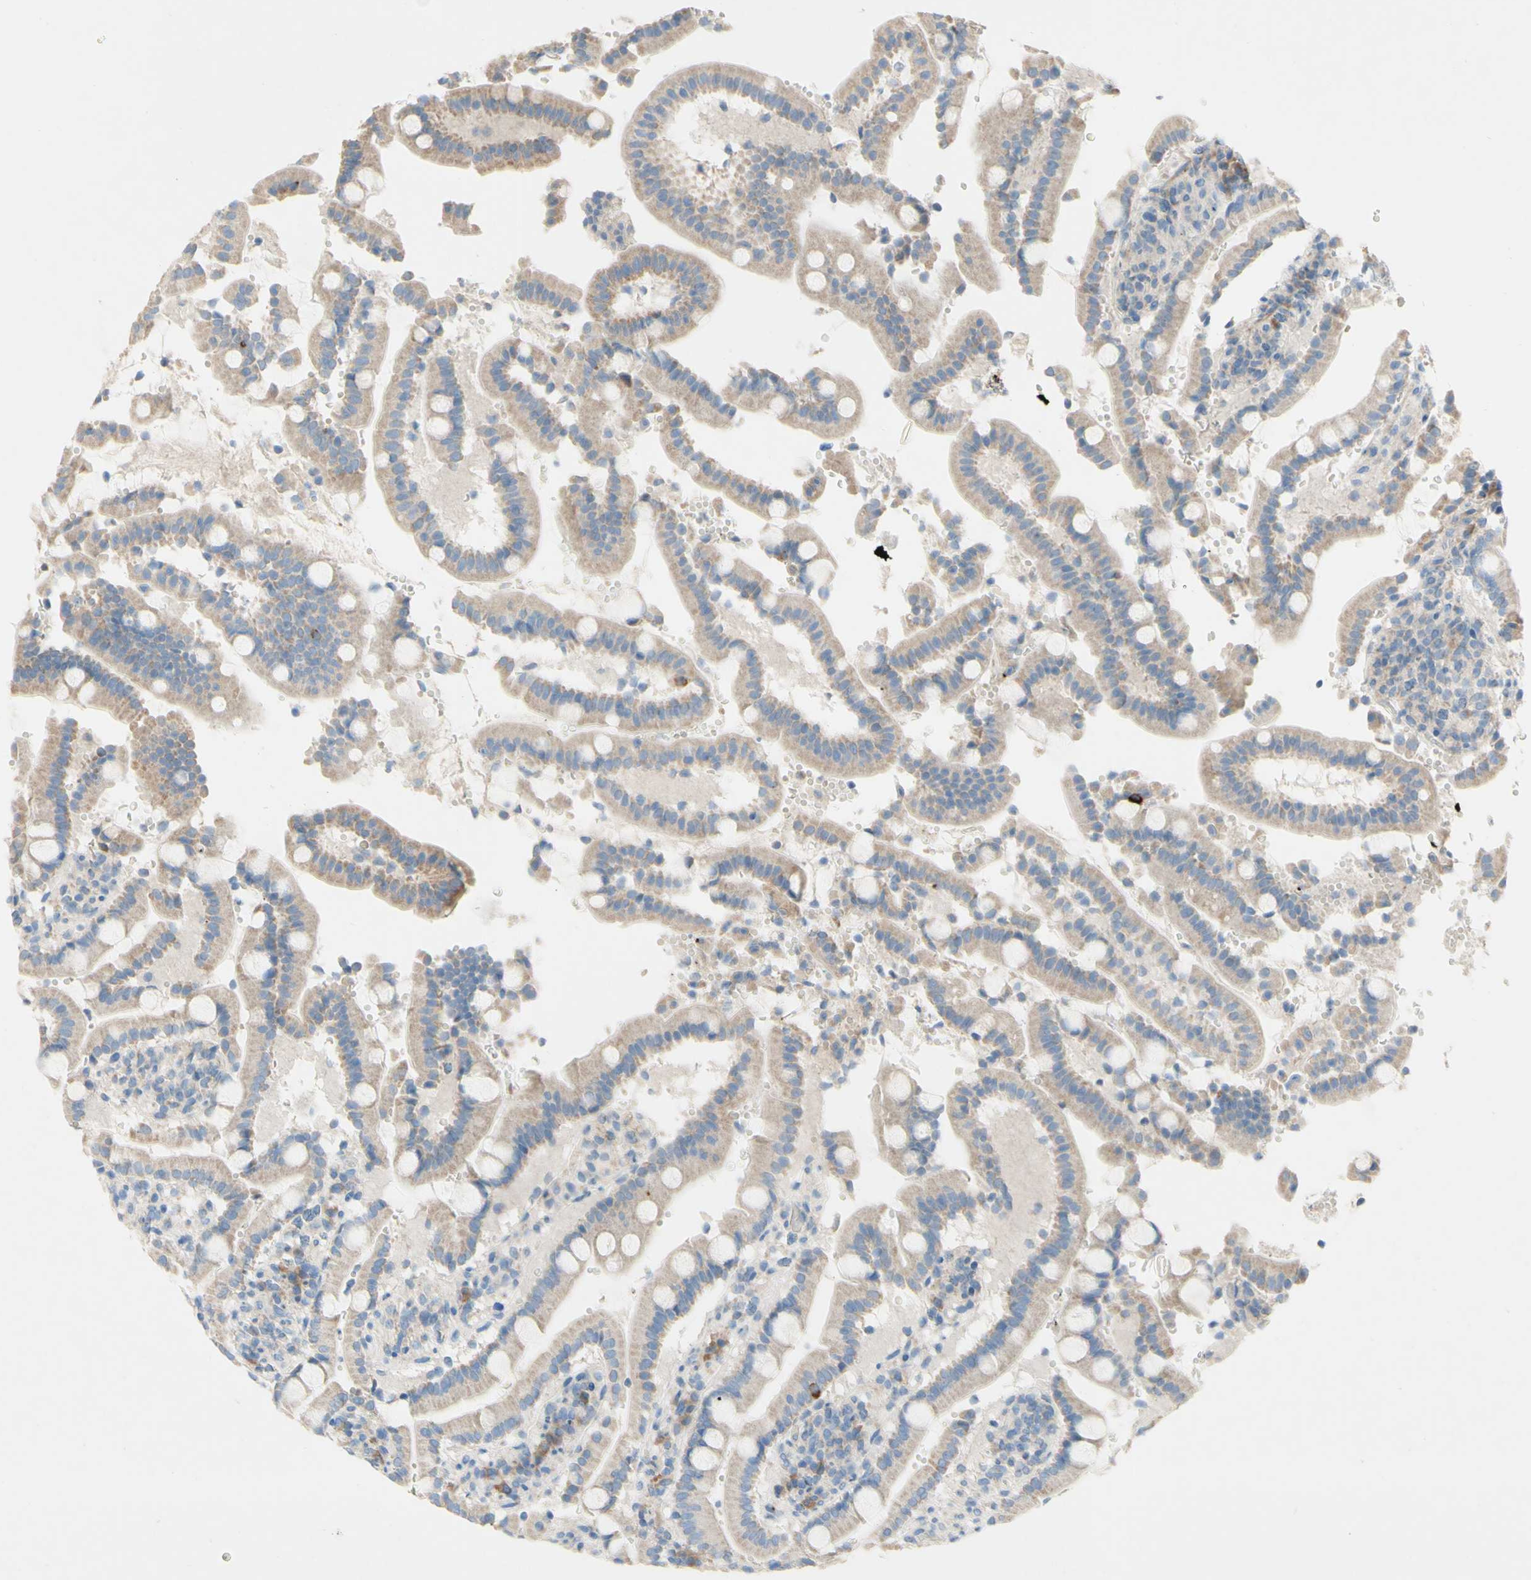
{"staining": {"intensity": "weak", "quantity": "25%-75%", "location": "cytoplasmic/membranous"}, "tissue": "duodenum", "cell_type": "Glandular cells", "image_type": "normal", "snomed": [{"axis": "morphology", "description": "Normal tissue, NOS"}, {"axis": "topography", "description": "Small intestine, NOS"}], "caption": "DAB immunohistochemical staining of unremarkable duodenum displays weak cytoplasmic/membranous protein staining in approximately 25%-75% of glandular cells.", "gene": "ACADL", "patient": {"sex": "female", "age": 71}}